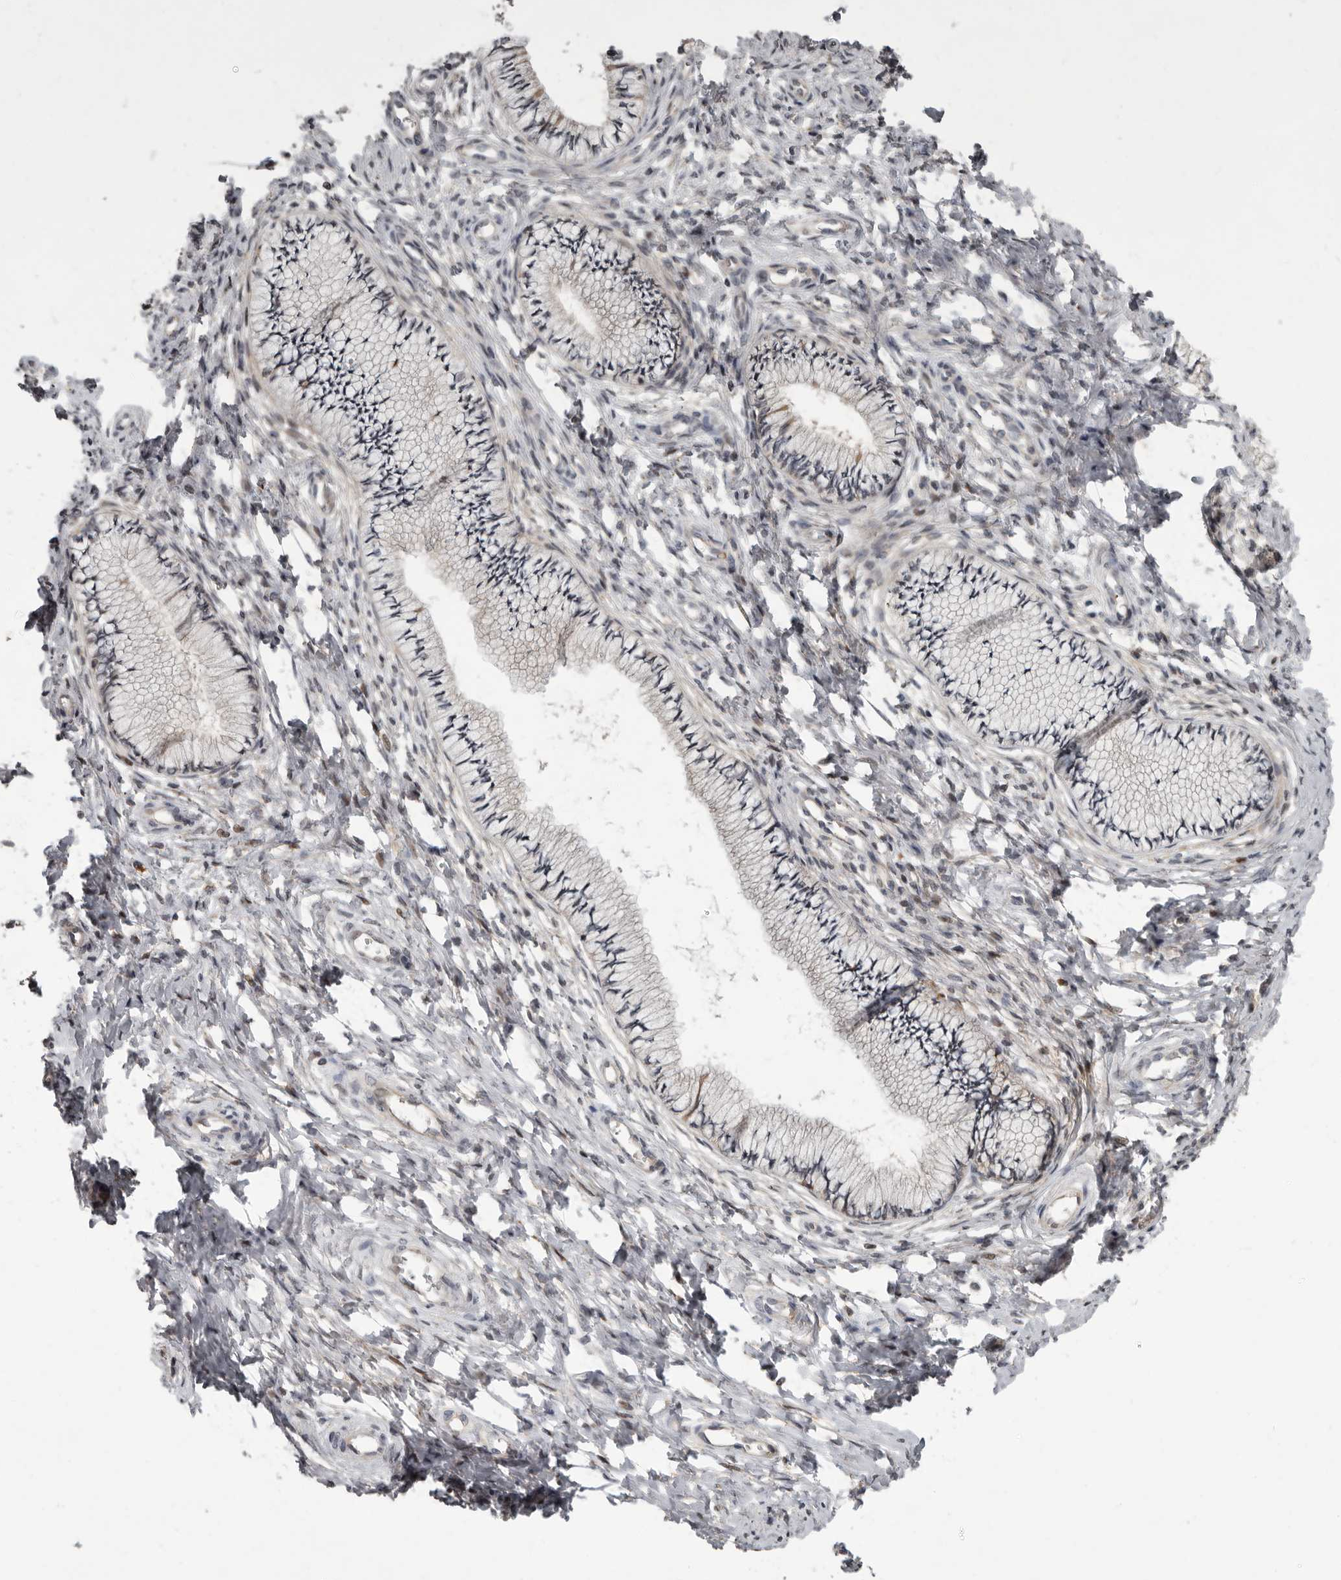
{"staining": {"intensity": "negative", "quantity": "none", "location": "none"}, "tissue": "cervix", "cell_type": "Glandular cells", "image_type": "normal", "snomed": [{"axis": "morphology", "description": "Normal tissue, NOS"}, {"axis": "topography", "description": "Cervix"}], "caption": "High magnification brightfield microscopy of normal cervix stained with DAB (brown) and counterstained with hematoxylin (blue): glandular cells show no significant staining. Nuclei are stained in blue.", "gene": "FGFR4", "patient": {"sex": "female", "age": 36}}